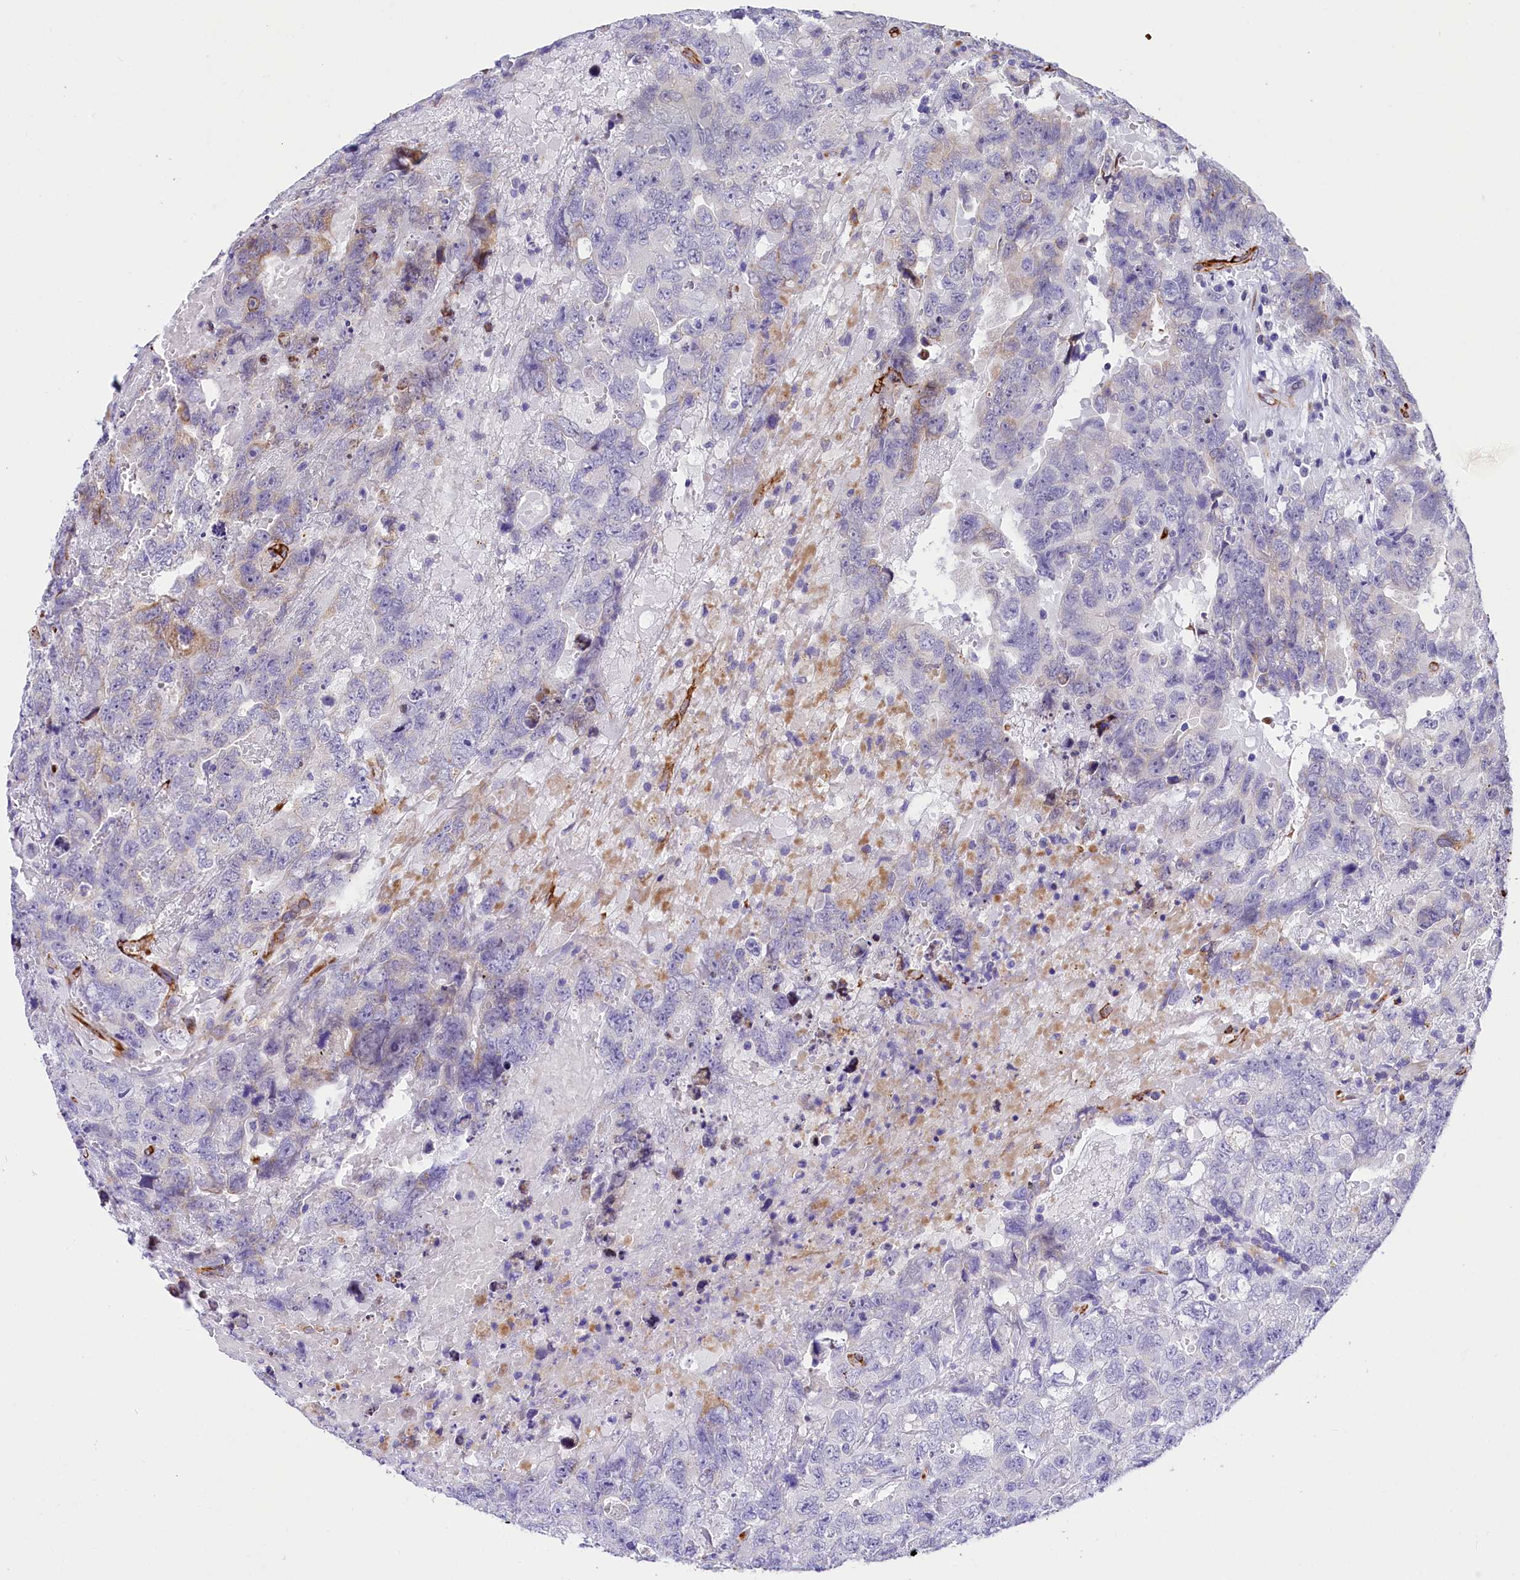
{"staining": {"intensity": "negative", "quantity": "none", "location": "none"}, "tissue": "testis cancer", "cell_type": "Tumor cells", "image_type": "cancer", "snomed": [{"axis": "morphology", "description": "Carcinoma, Embryonal, NOS"}, {"axis": "topography", "description": "Testis"}], "caption": "This is an immunohistochemistry histopathology image of testis embryonal carcinoma. There is no staining in tumor cells.", "gene": "ITGA1", "patient": {"sex": "male", "age": 45}}